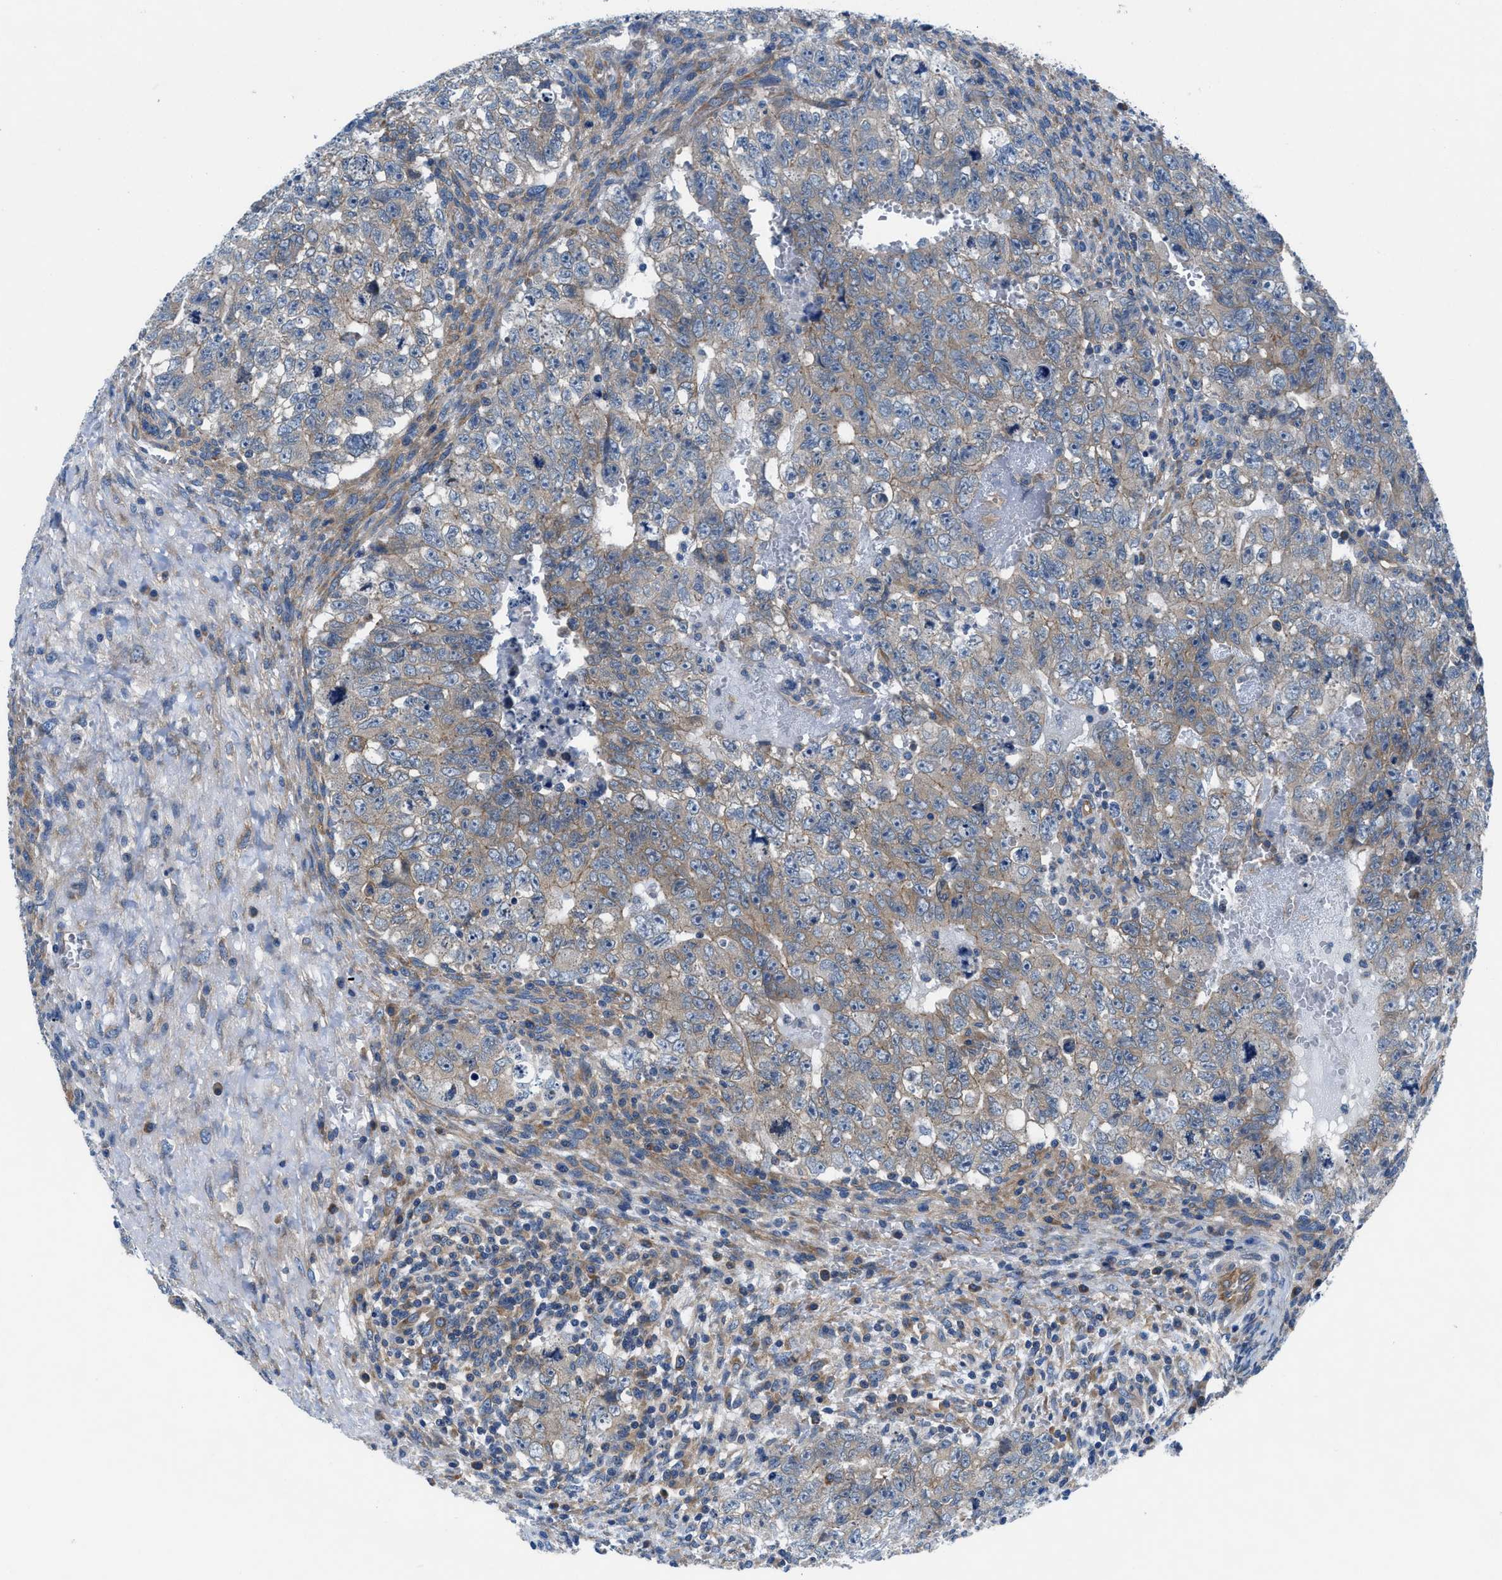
{"staining": {"intensity": "weak", "quantity": "25%-75%", "location": "cytoplasmic/membranous"}, "tissue": "testis cancer", "cell_type": "Tumor cells", "image_type": "cancer", "snomed": [{"axis": "morphology", "description": "Seminoma, NOS"}, {"axis": "morphology", "description": "Carcinoma, Embryonal, NOS"}, {"axis": "topography", "description": "Testis"}], "caption": "Immunohistochemical staining of human seminoma (testis) reveals weak cytoplasmic/membranous protein positivity in about 25%-75% of tumor cells.", "gene": "TRIP4", "patient": {"sex": "male", "age": 38}}